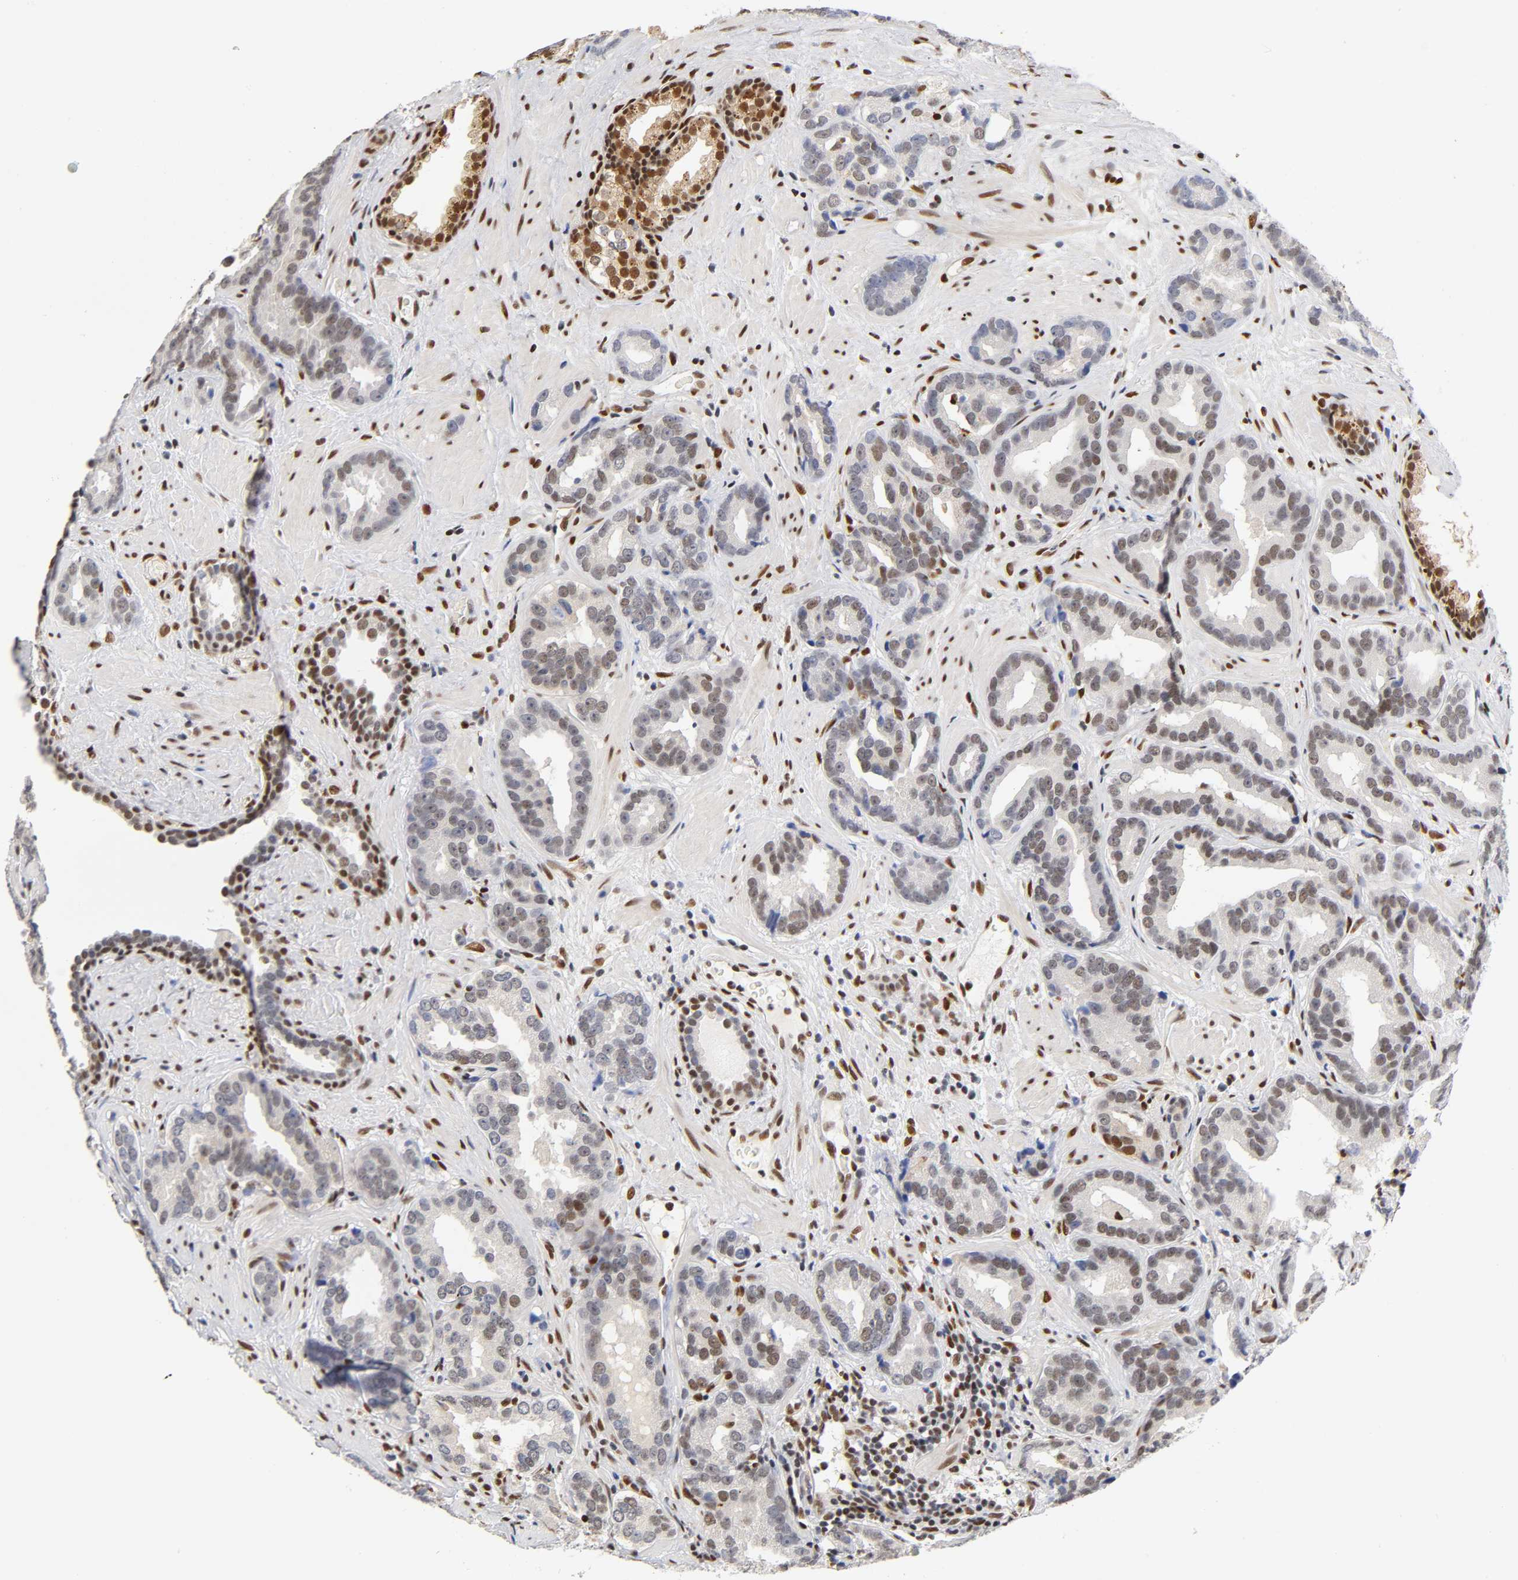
{"staining": {"intensity": "strong", "quantity": "25%-75%", "location": "nuclear"}, "tissue": "prostate cancer", "cell_type": "Tumor cells", "image_type": "cancer", "snomed": [{"axis": "morphology", "description": "Adenocarcinoma, Low grade"}, {"axis": "topography", "description": "Prostate"}], "caption": "Immunohistochemical staining of prostate low-grade adenocarcinoma exhibits strong nuclear protein expression in approximately 25%-75% of tumor cells. (brown staining indicates protein expression, while blue staining denotes nuclei).", "gene": "NR3C1", "patient": {"sex": "male", "age": 59}}